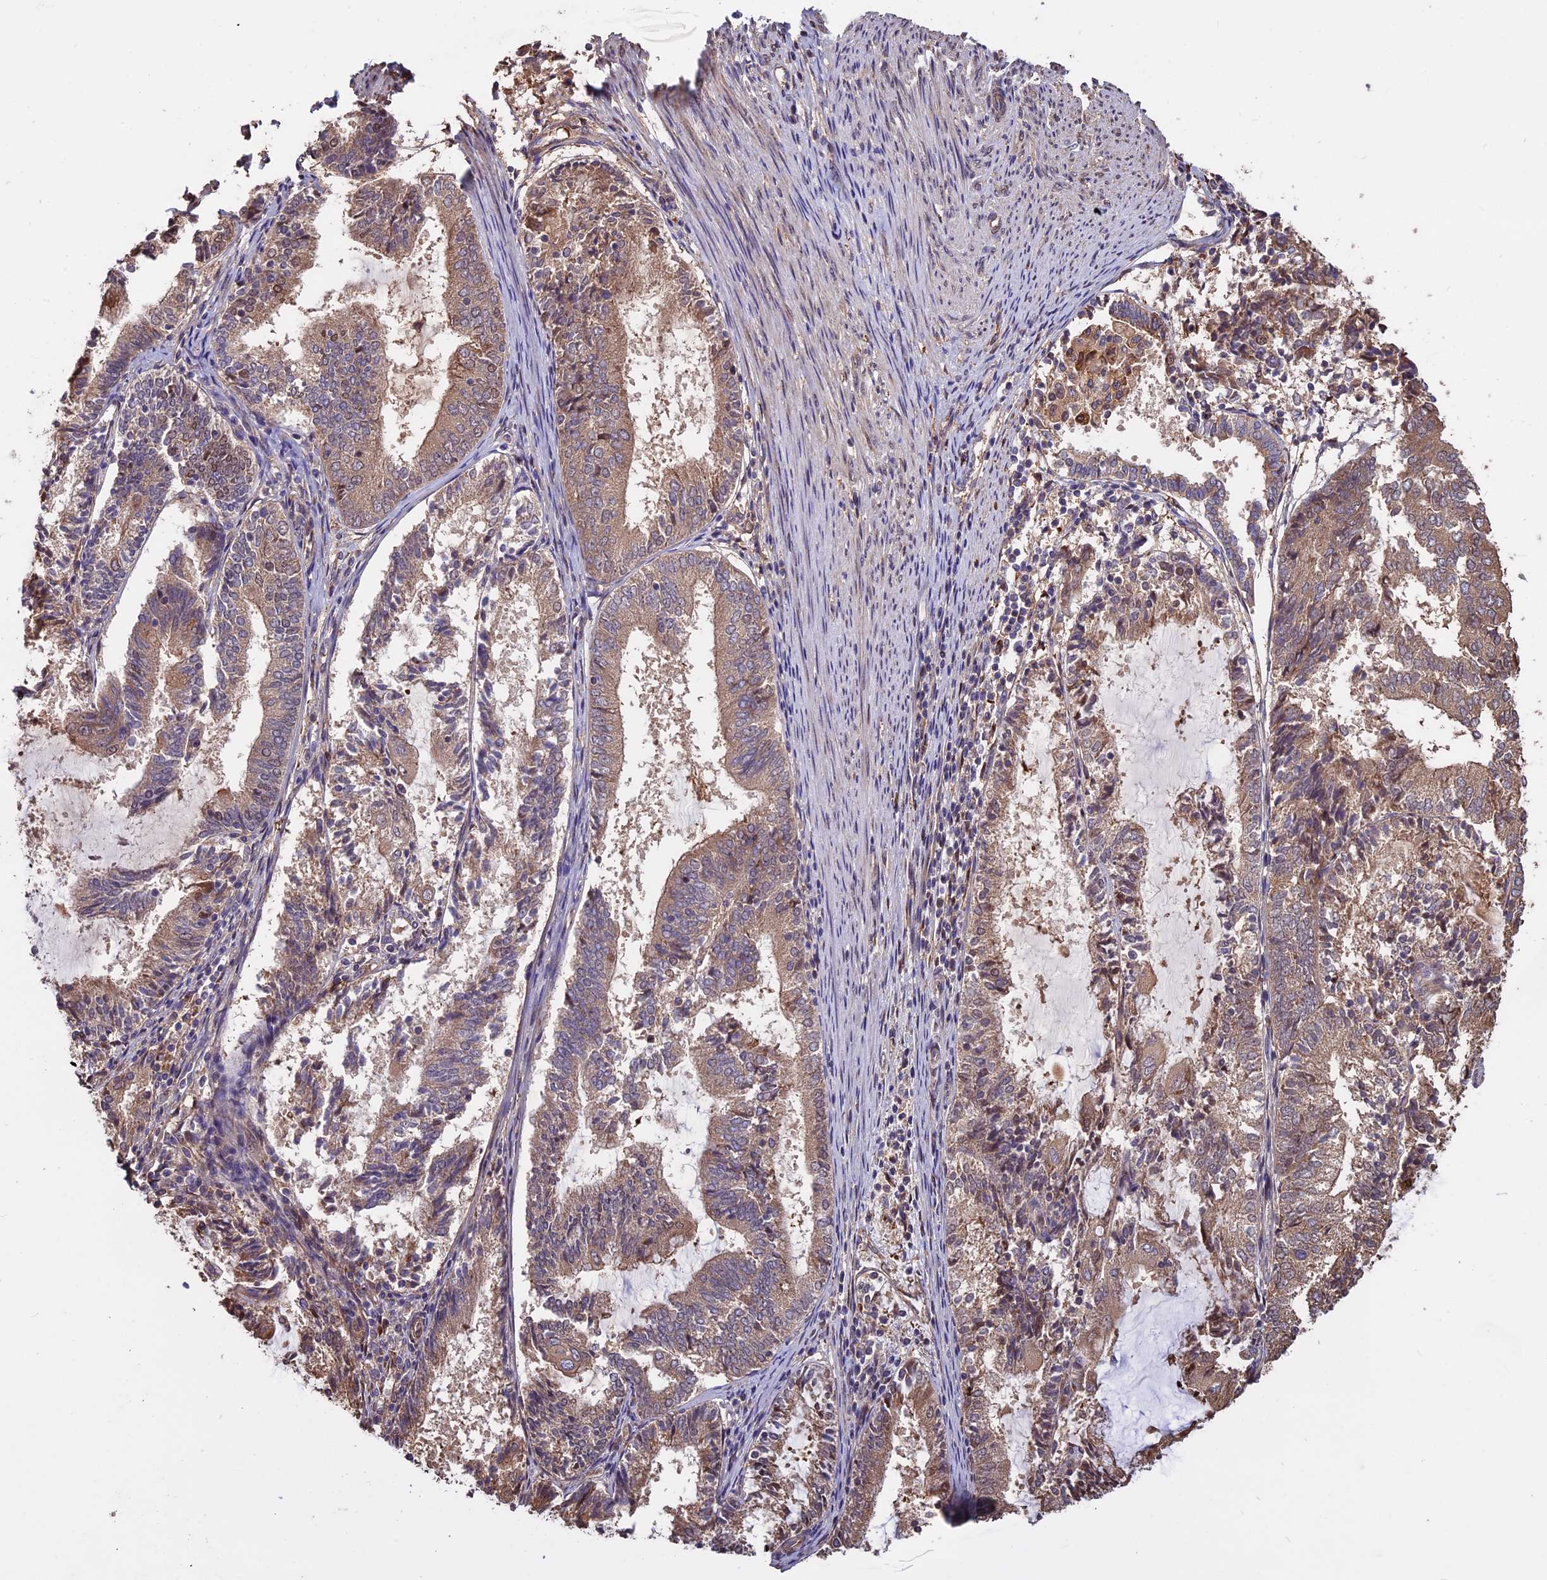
{"staining": {"intensity": "moderate", "quantity": "<25%", "location": "cytoplasmic/membranous"}, "tissue": "endometrial cancer", "cell_type": "Tumor cells", "image_type": "cancer", "snomed": [{"axis": "morphology", "description": "Adenocarcinoma, NOS"}, {"axis": "topography", "description": "Endometrium"}], "caption": "An immunohistochemistry (IHC) micrograph of tumor tissue is shown. Protein staining in brown shows moderate cytoplasmic/membranous positivity in endometrial cancer (adenocarcinoma) within tumor cells.", "gene": "VWA3A", "patient": {"sex": "female", "age": 81}}